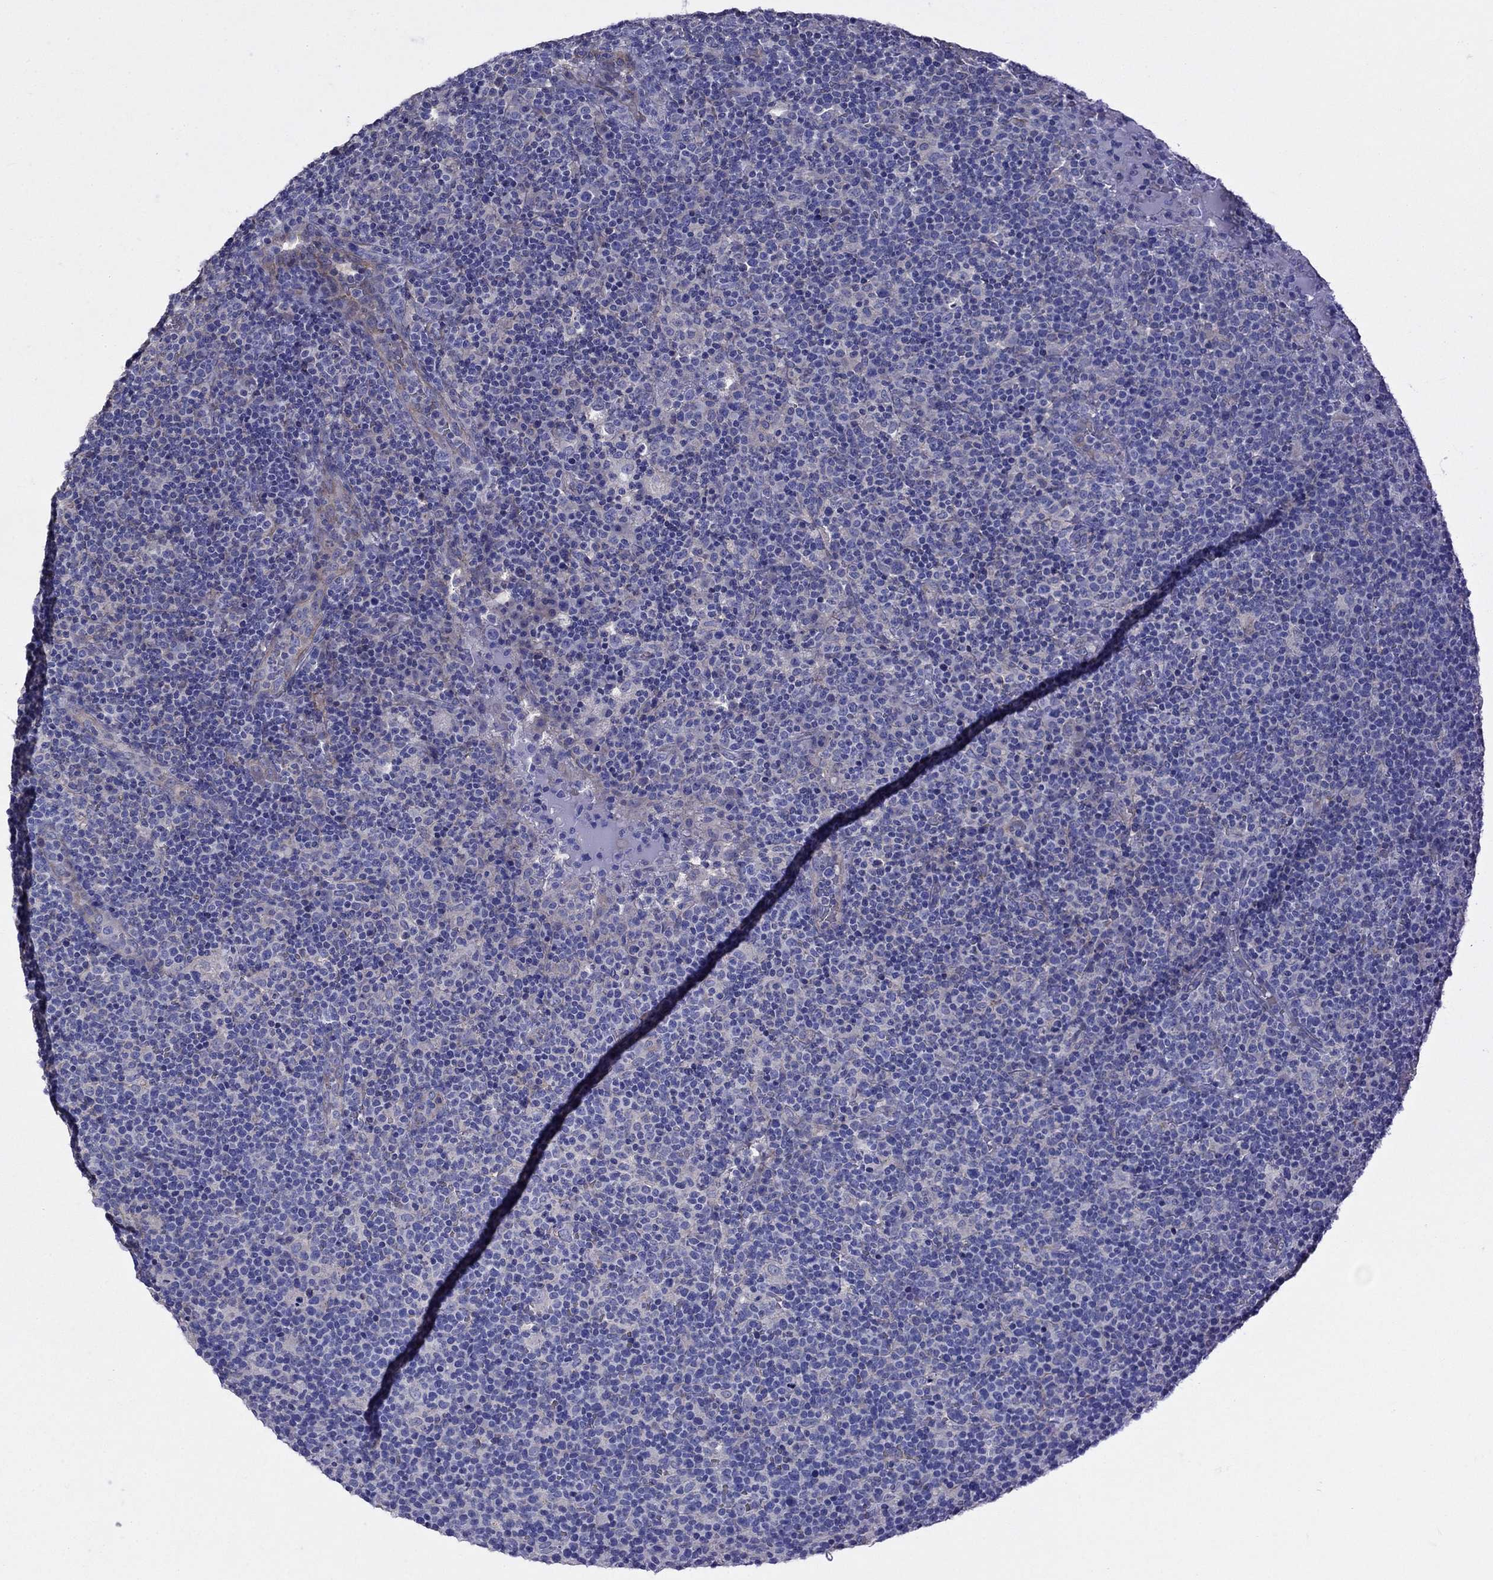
{"staining": {"intensity": "negative", "quantity": "none", "location": "none"}, "tissue": "lymphoma", "cell_type": "Tumor cells", "image_type": "cancer", "snomed": [{"axis": "morphology", "description": "Malignant lymphoma, non-Hodgkin's type, High grade"}, {"axis": "topography", "description": "Lymph node"}], "caption": "Immunohistochemistry image of neoplastic tissue: lymphoma stained with DAB (3,3'-diaminobenzidine) shows no significant protein expression in tumor cells.", "gene": "FLNC", "patient": {"sex": "male", "age": 61}}